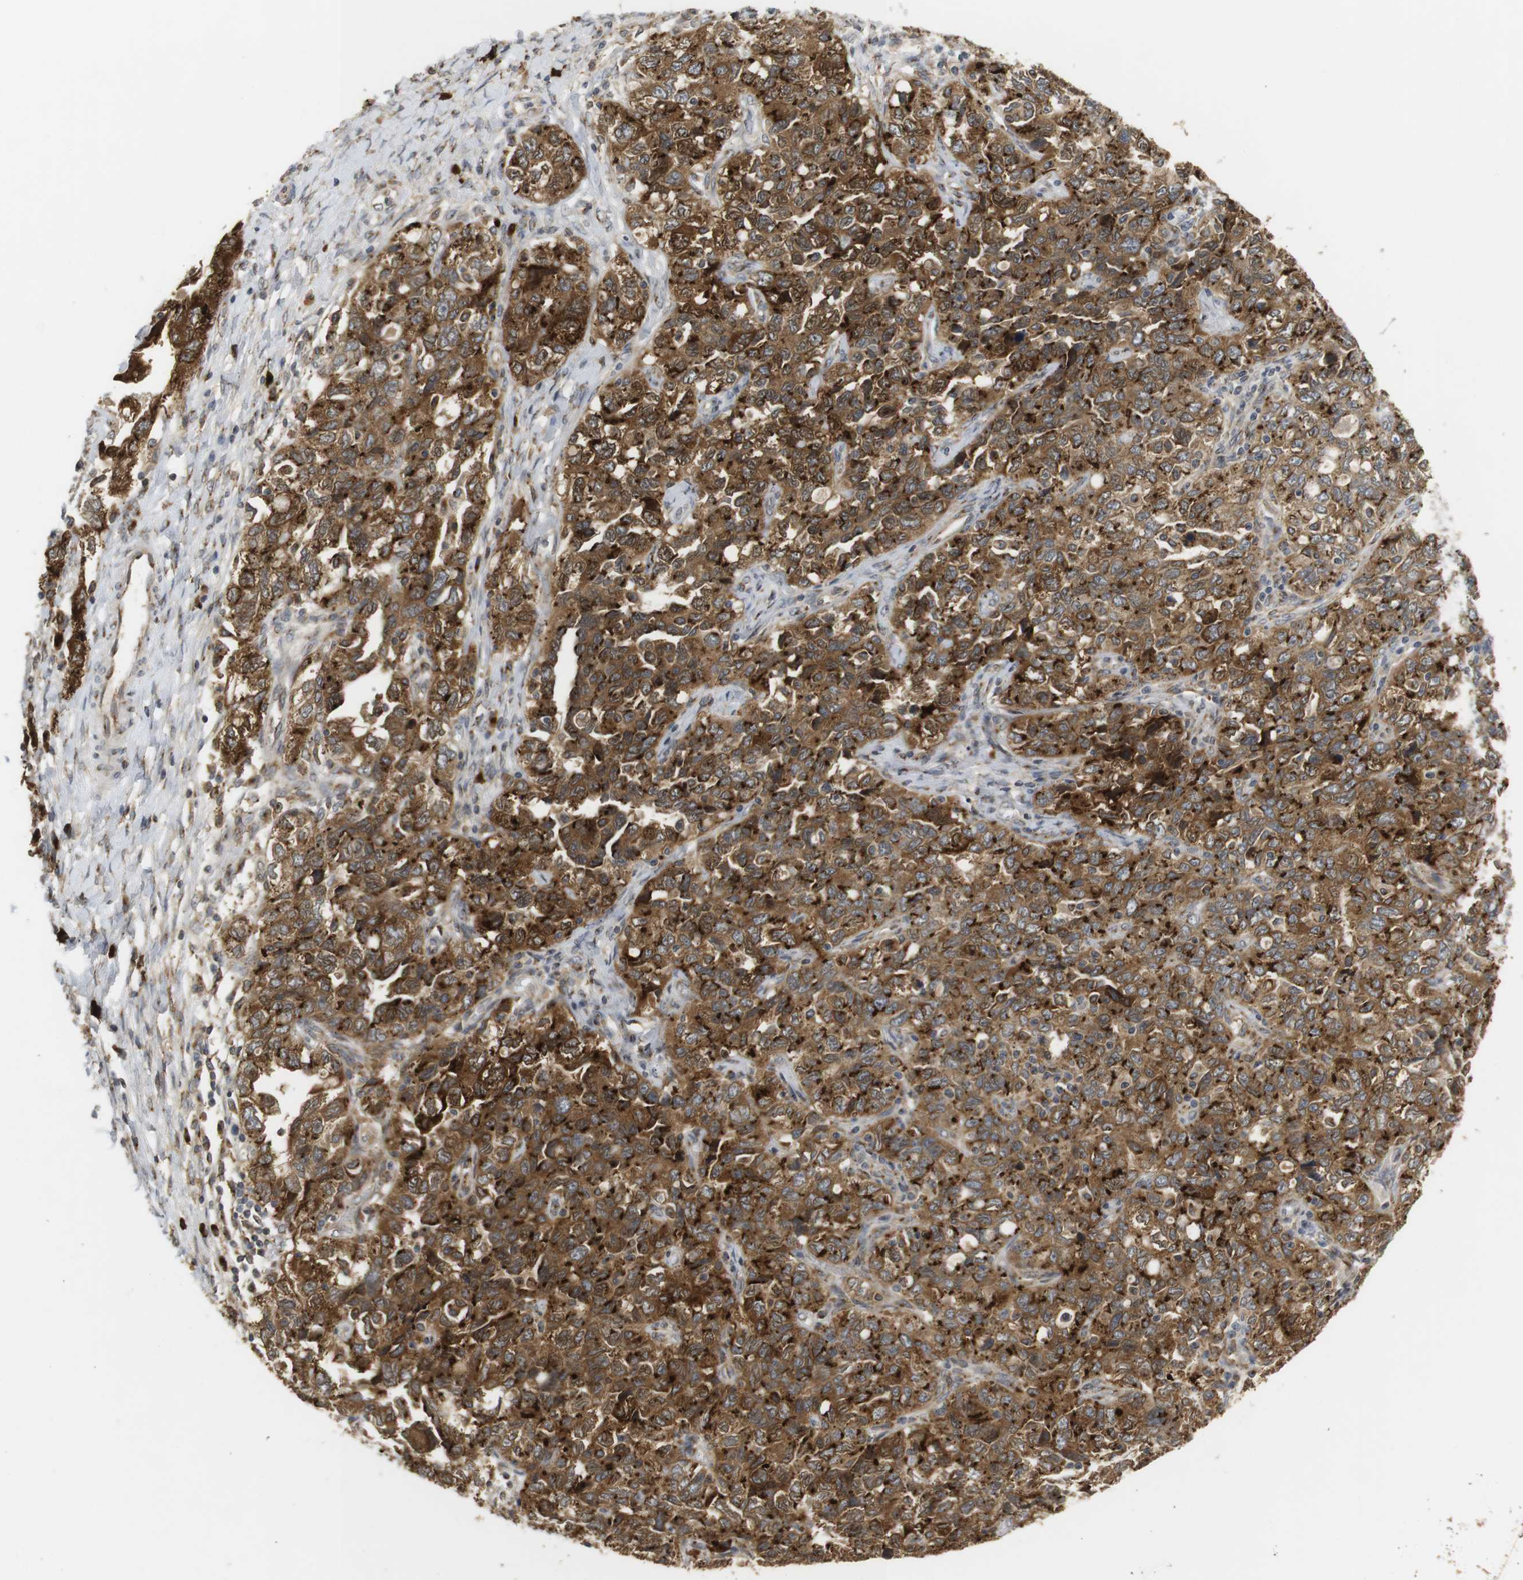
{"staining": {"intensity": "strong", "quantity": ">75%", "location": "cytoplasmic/membranous"}, "tissue": "ovarian cancer", "cell_type": "Tumor cells", "image_type": "cancer", "snomed": [{"axis": "morphology", "description": "Carcinoma, NOS"}, {"axis": "morphology", "description": "Cystadenocarcinoma, serous, NOS"}, {"axis": "topography", "description": "Ovary"}], "caption": "This photomicrograph demonstrates IHC staining of carcinoma (ovarian), with high strong cytoplasmic/membranous staining in approximately >75% of tumor cells.", "gene": "ZFPL1", "patient": {"sex": "female", "age": 69}}